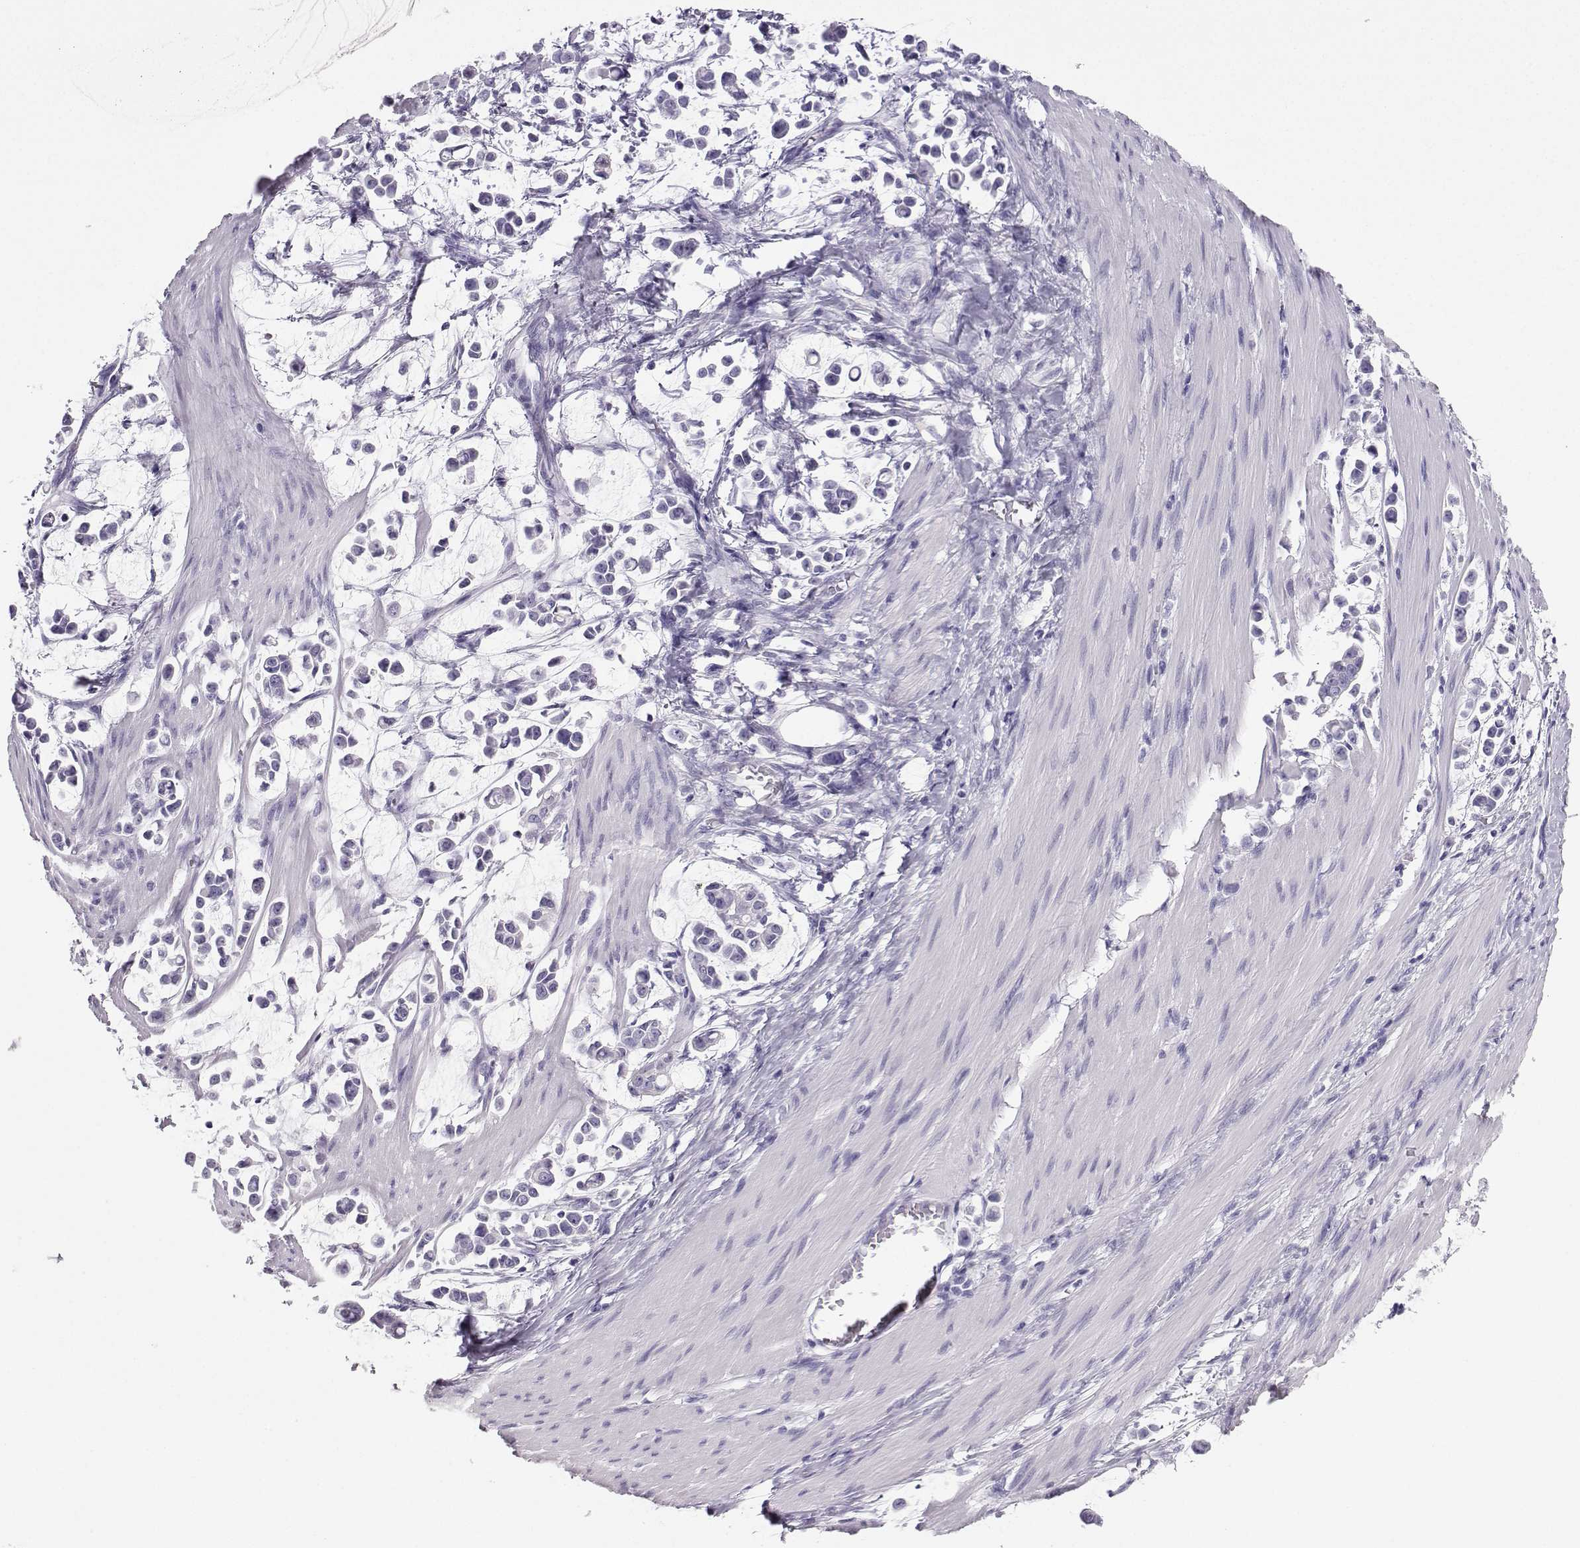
{"staining": {"intensity": "negative", "quantity": "none", "location": "none"}, "tissue": "stomach cancer", "cell_type": "Tumor cells", "image_type": "cancer", "snomed": [{"axis": "morphology", "description": "Adenocarcinoma, NOS"}, {"axis": "topography", "description": "Stomach"}], "caption": "Image shows no protein expression in tumor cells of stomach adenocarcinoma tissue.", "gene": "NEFL", "patient": {"sex": "male", "age": 82}}